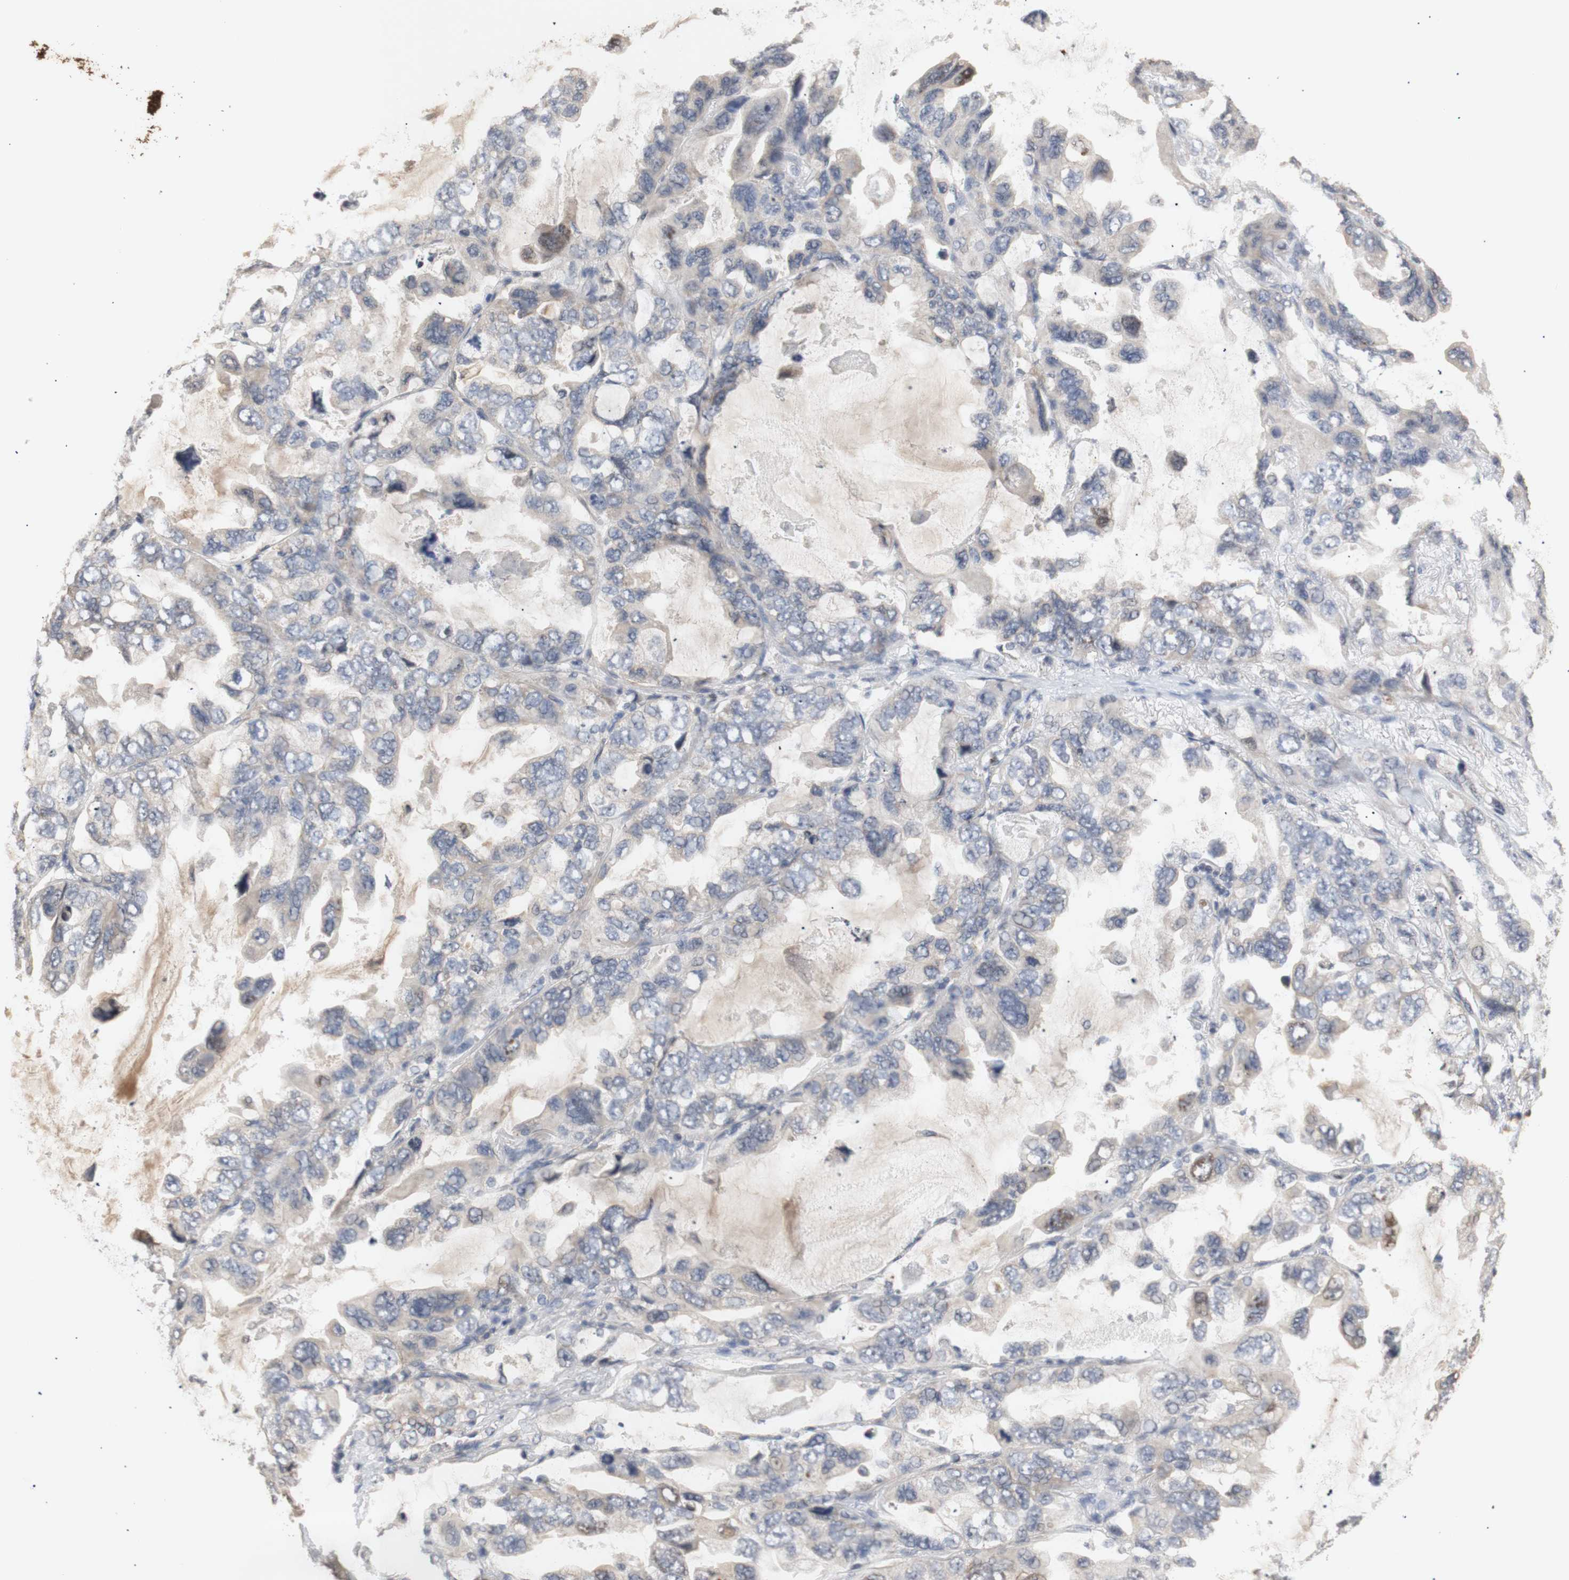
{"staining": {"intensity": "weak", "quantity": "<25%", "location": "cytoplasmic/membranous"}, "tissue": "lung cancer", "cell_type": "Tumor cells", "image_type": "cancer", "snomed": [{"axis": "morphology", "description": "Squamous cell carcinoma, NOS"}, {"axis": "topography", "description": "Lung"}], "caption": "The micrograph demonstrates no significant positivity in tumor cells of squamous cell carcinoma (lung).", "gene": "FOSB", "patient": {"sex": "female", "age": 73}}